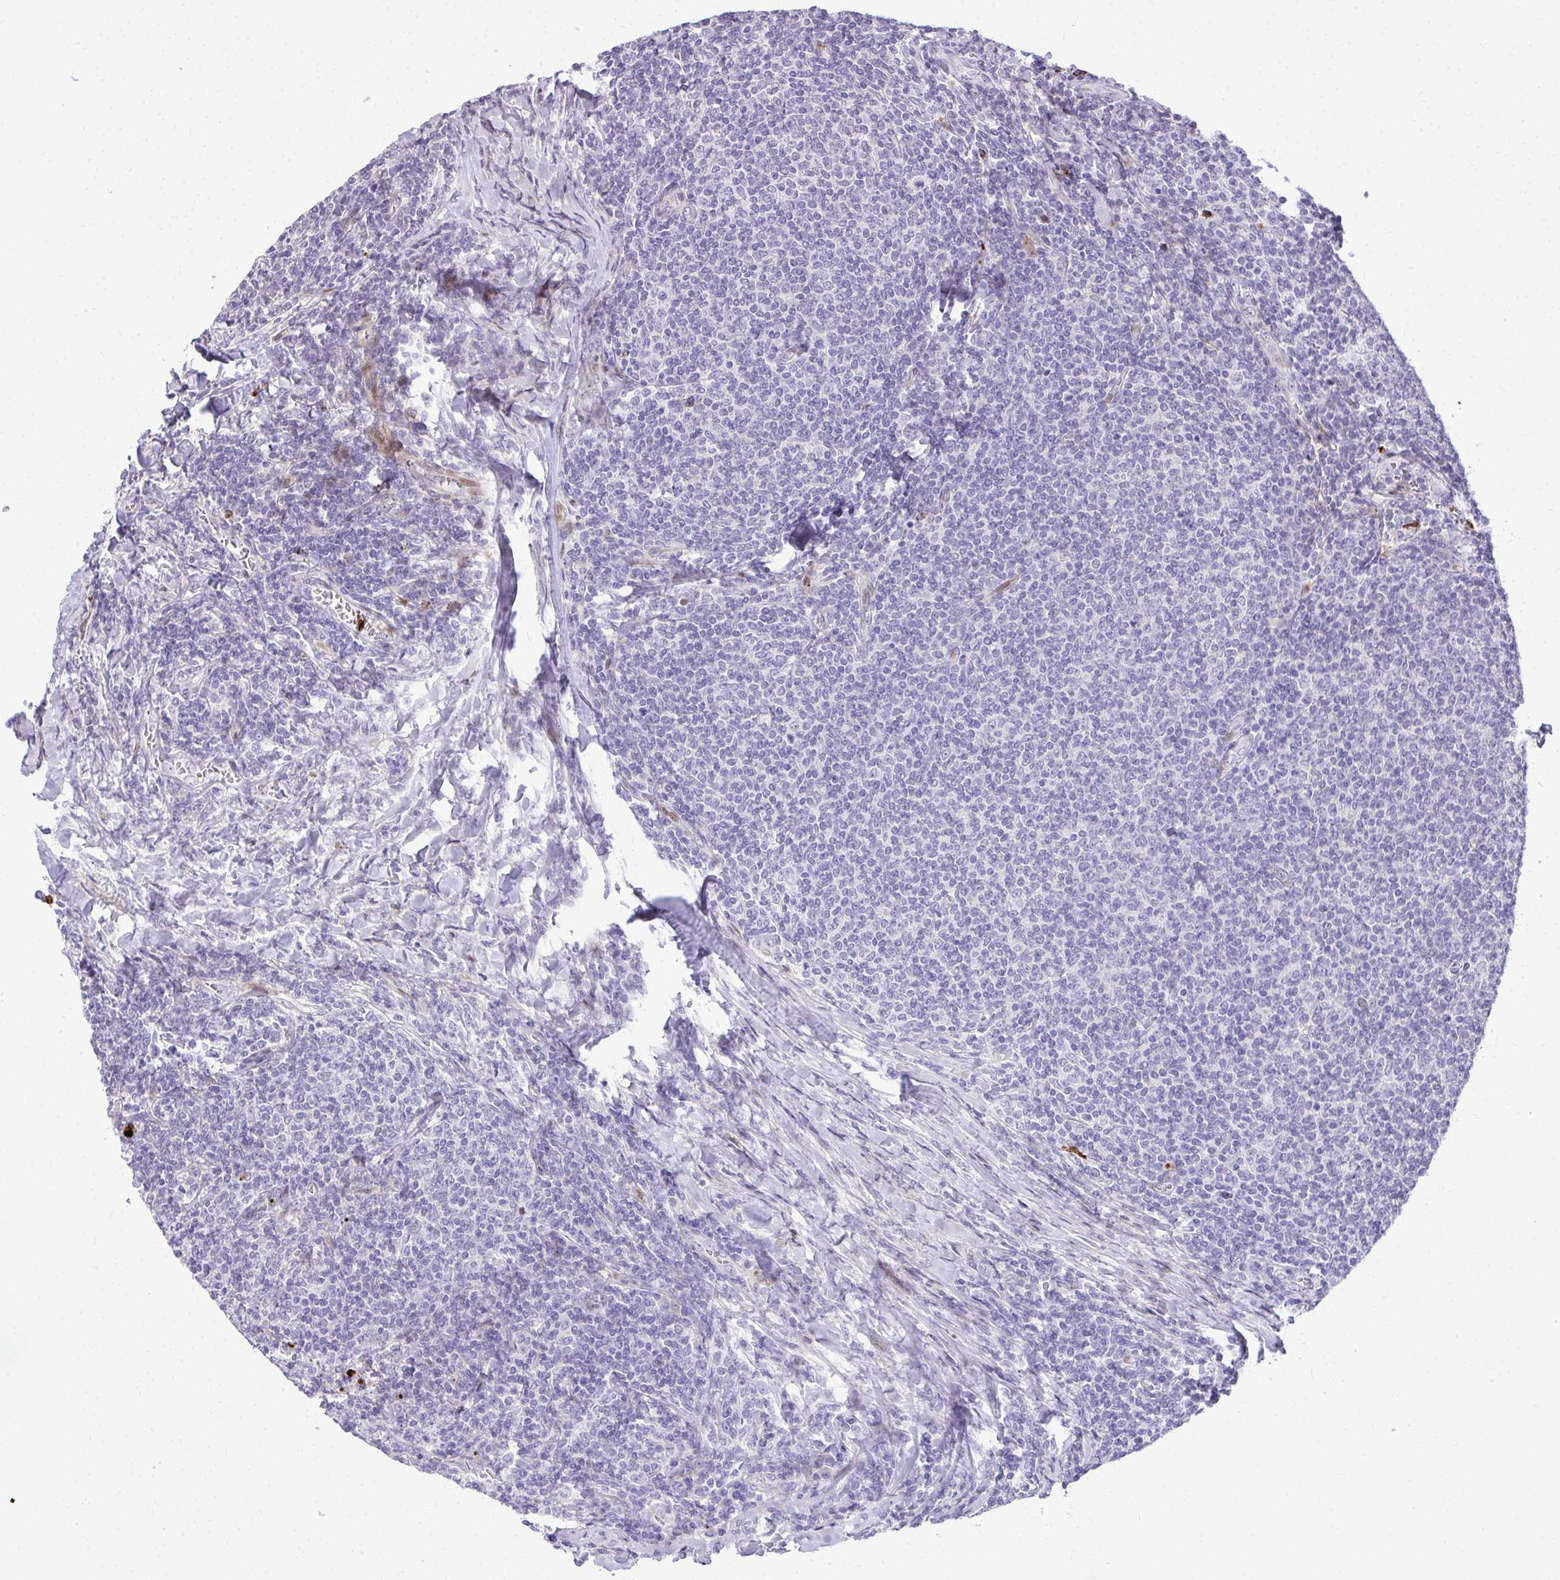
{"staining": {"intensity": "negative", "quantity": "none", "location": "none"}, "tissue": "lymphoma", "cell_type": "Tumor cells", "image_type": "cancer", "snomed": [{"axis": "morphology", "description": "Malignant lymphoma, non-Hodgkin's type, Low grade"}, {"axis": "topography", "description": "Lymph node"}], "caption": "The photomicrograph shows no staining of tumor cells in lymphoma. The staining was performed using DAB (3,3'-diaminobenzidine) to visualize the protein expression in brown, while the nuclei were stained in blue with hematoxylin (Magnification: 20x).", "gene": "DLX4", "patient": {"sex": "male", "age": 52}}